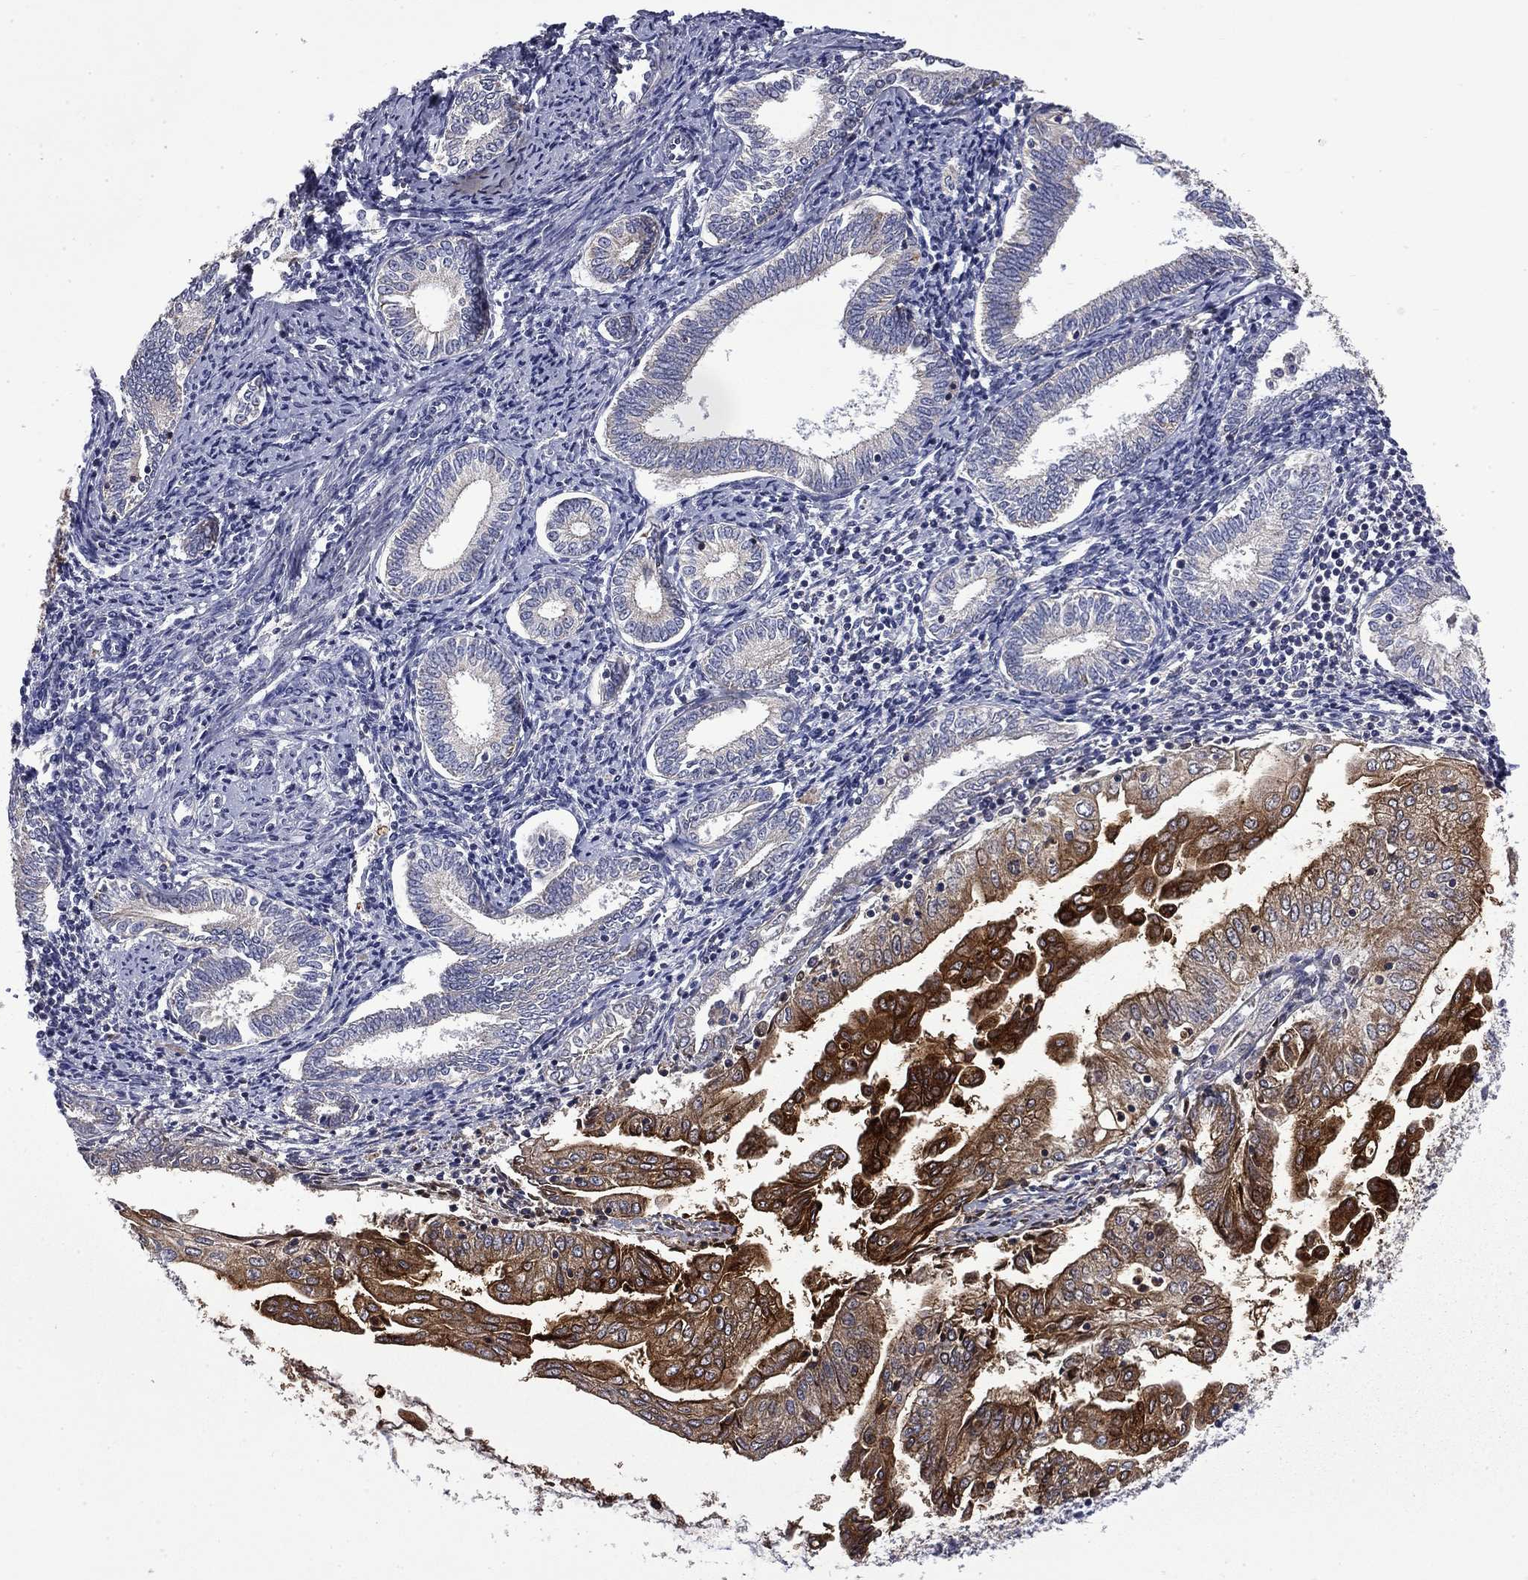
{"staining": {"intensity": "strong", "quantity": "<25%", "location": "cytoplasmic/membranous"}, "tissue": "endometrial cancer", "cell_type": "Tumor cells", "image_type": "cancer", "snomed": [{"axis": "morphology", "description": "Adenocarcinoma, NOS"}, {"axis": "topography", "description": "Endometrium"}], "caption": "Immunohistochemistry (IHC) of human endometrial cancer (adenocarcinoma) exhibits medium levels of strong cytoplasmic/membranous expression in approximately <25% of tumor cells.", "gene": "CEACAM7", "patient": {"sex": "female", "age": 56}}